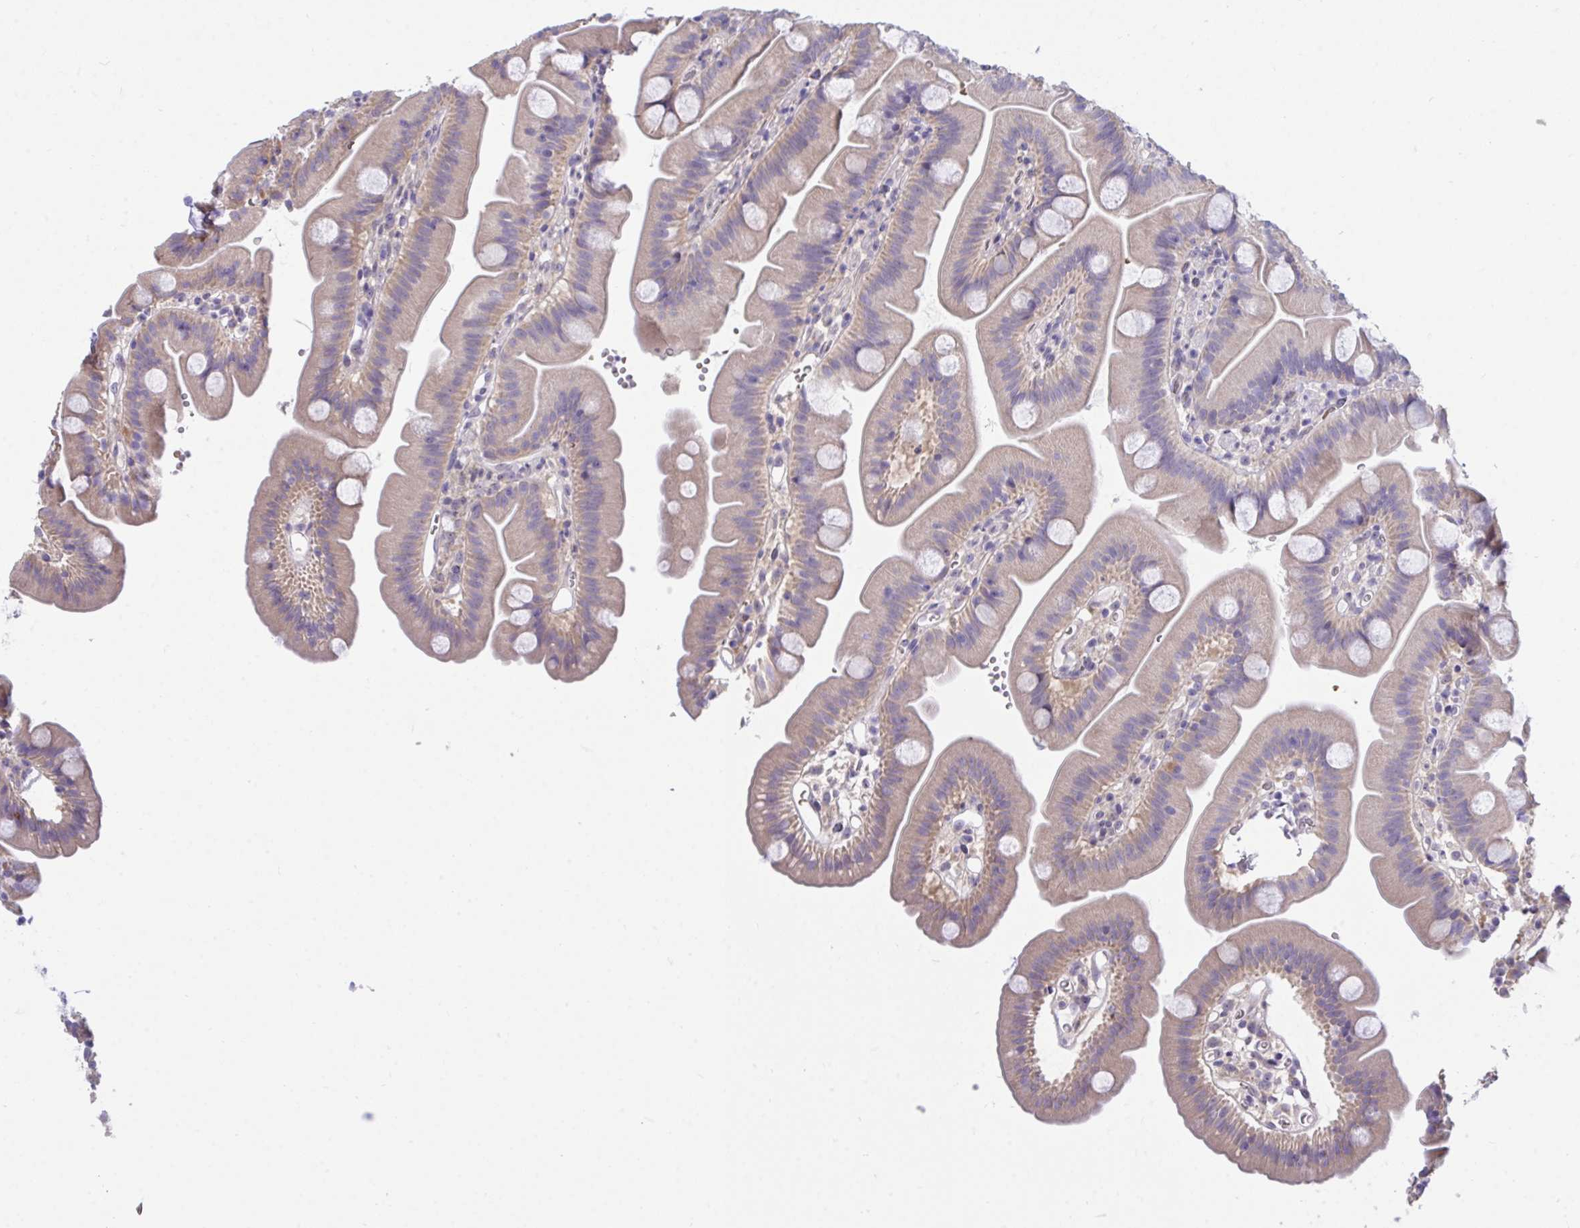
{"staining": {"intensity": "weak", "quantity": "<25%", "location": "cytoplasmic/membranous"}, "tissue": "small intestine", "cell_type": "Glandular cells", "image_type": "normal", "snomed": [{"axis": "morphology", "description": "Normal tissue, NOS"}, {"axis": "topography", "description": "Small intestine"}], "caption": "A high-resolution photomicrograph shows immunohistochemistry staining of unremarkable small intestine, which demonstrates no significant expression in glandular cells. The staining was performed using DAB (3,3'-diaminobenzidine) to visualize the protein expression in brown, while the nuclei were stained in blue with hematoxylin (Magnification: 20x).", "gene": "CENPQ", "patient": {"sex": "female", "age": 68}}